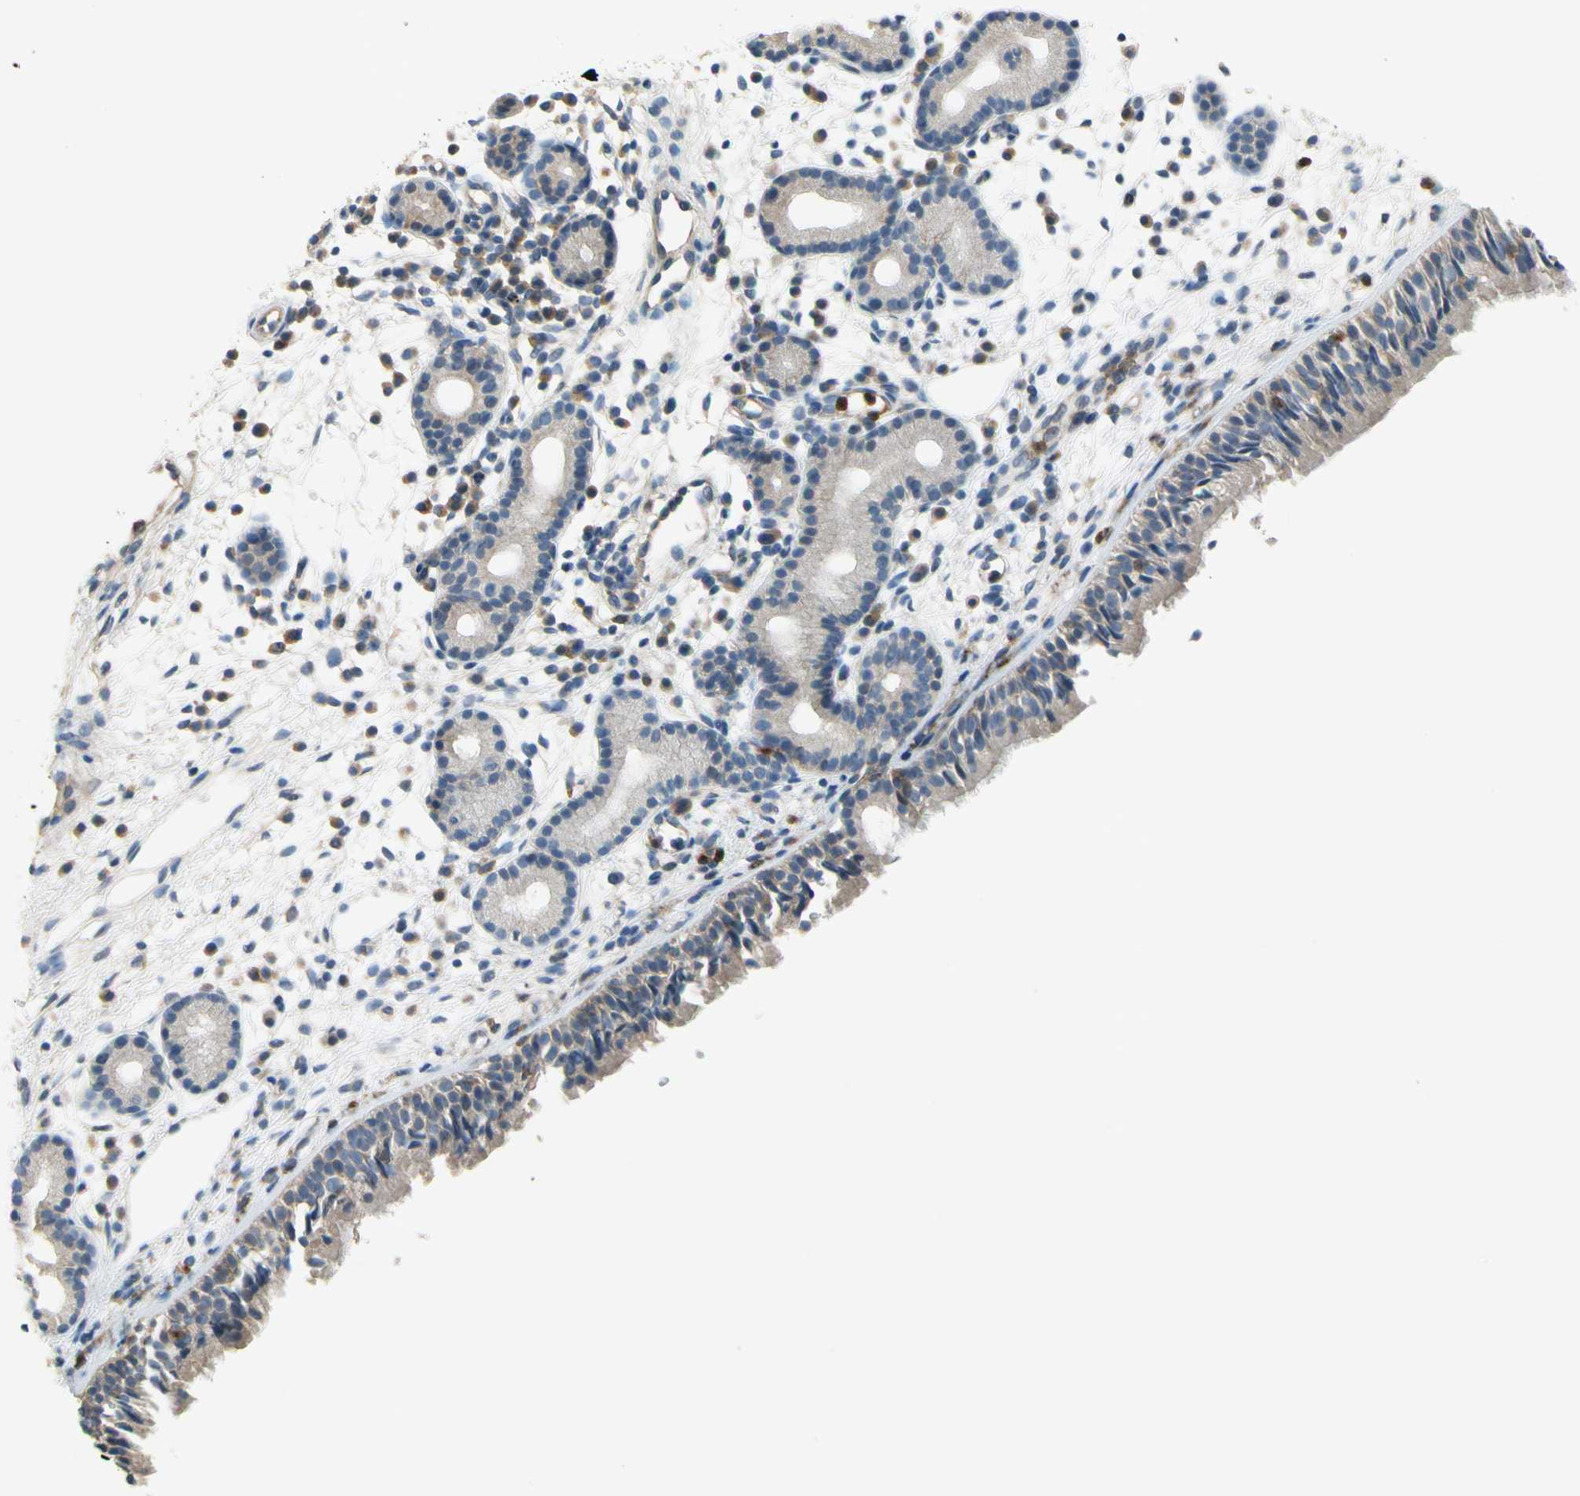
{"staining": {"intensity": "weak", "quantity": ">75%", "location": "cytoplasmic/membranous"}, "tissue": "nasopharynx", "cell_type": "Respiratory epithelial cells", "image_type": "normal", "snomed": [{"axis": "morphology", "description": "Normal tissue, NOS"}, {"axis": "morphology", "description": "Inflammation, NOS"}, {"axis": "topography", "description": "Nasopharynx"}], "caption": "A histopathology image showing weak cytoplasmic/membranous staining in about >75% of respiratory epithelial cells in normal nasopharynx, as visualized by brown immunohistochemical staining.", "gene": "SIGLEC5", "patient": {"sex": "female", "age": 55}}